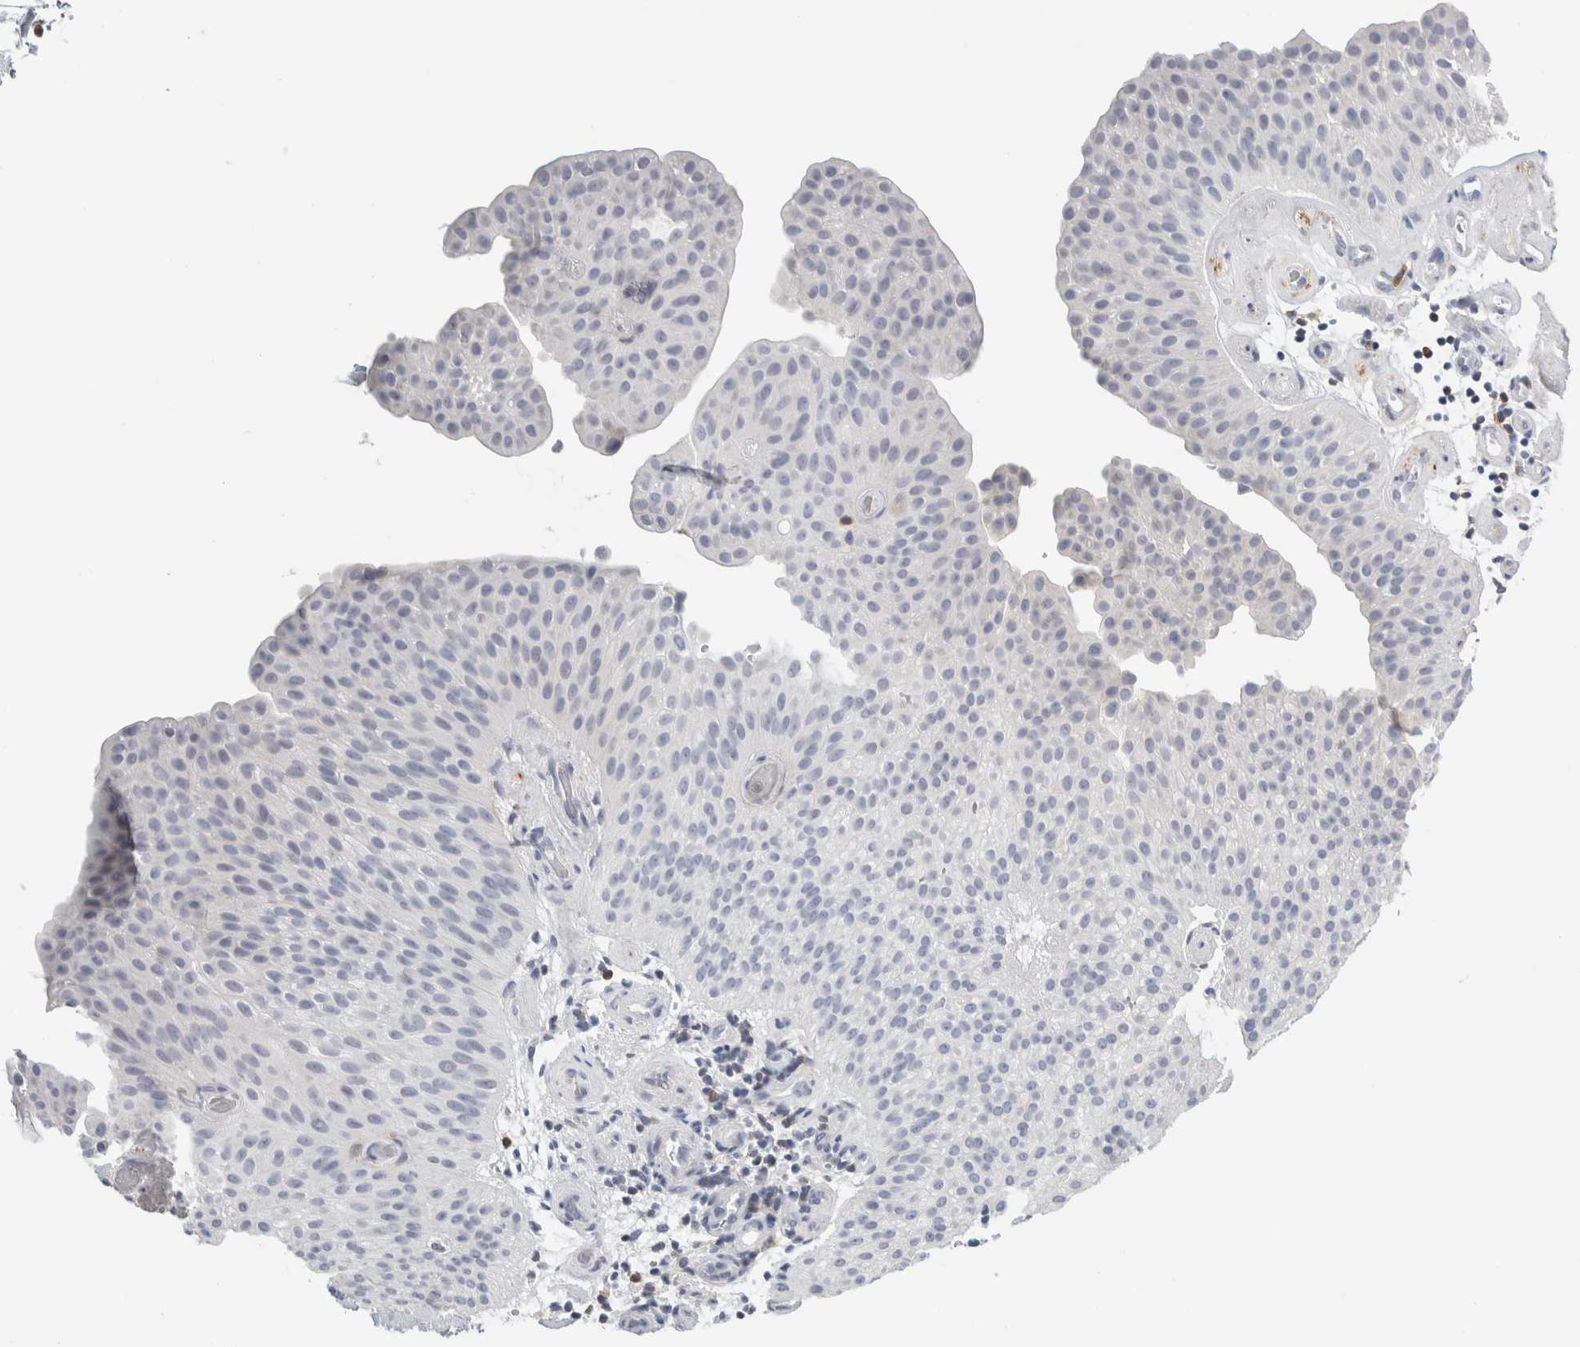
{"staining": {"intensity": "negative", "quantity": "none", "location": "none"}, "tissue": "urothelial cancer", "cell_type": "Tumor cells", "image_type": "cancer", "snomed": [{"axis": "morphology", "description": "Urothelial carcinoma, Low grade"}, {"axis": "topography", "description": "Urinary bladder"}], "caption": "IHC of urothelial carcinoma (low-grade) shows no staining in tumor cells.", "gene": "P2RY2", "patient": {"sex": "female", "age": 60}}